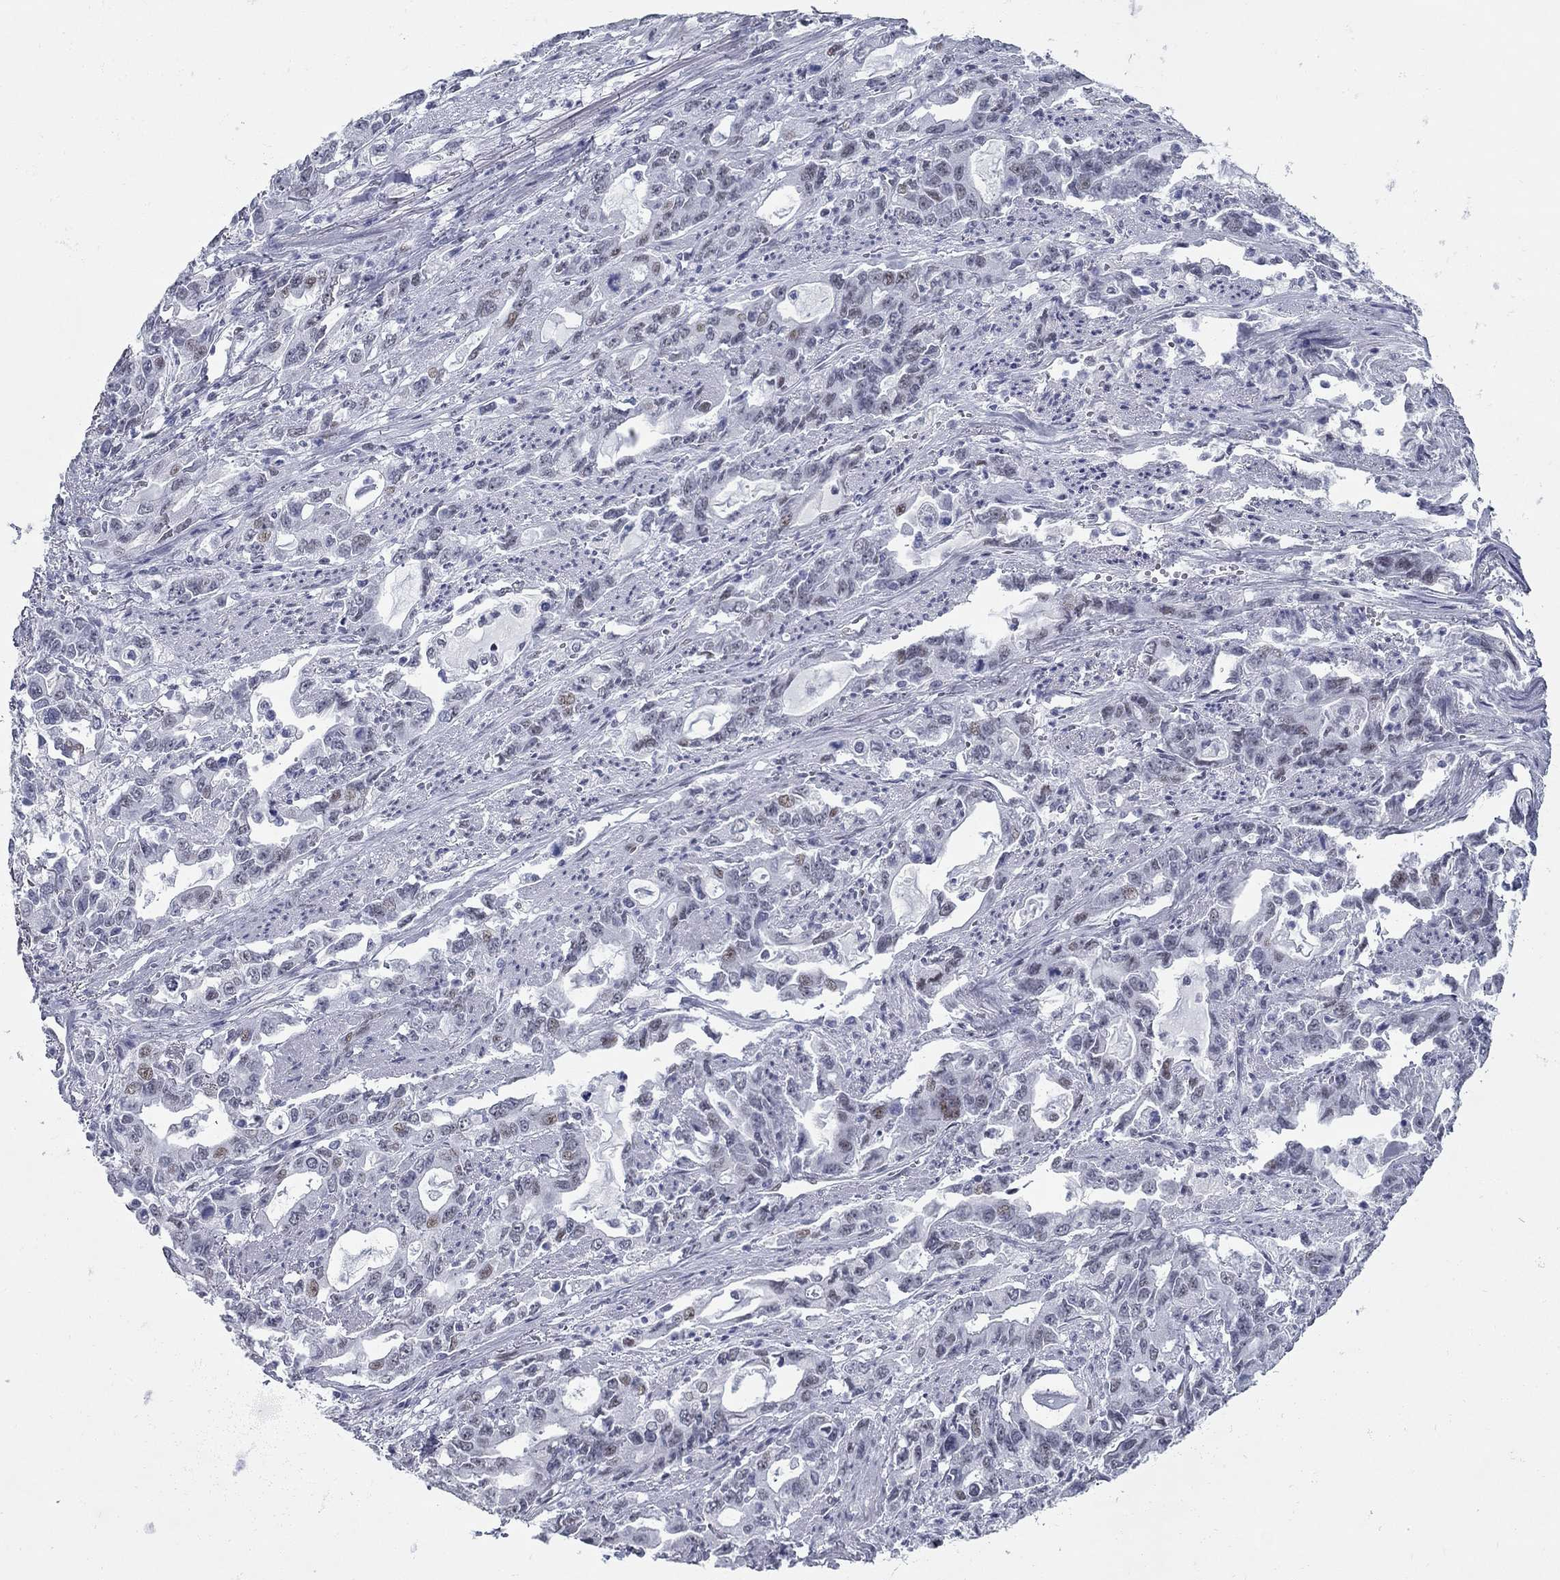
{"staining": {"intensity": "moderate", "quantity": "<25%", "location": "nuclear"}, "tissue": "stomach cancer", "cell_type": "Tumor cells", "image_type": "cancer", "snomed": [{"axis": "morphology", "description": "Adenocarcinoma, NOS"}, {"axis": "topography", "description": "Stomach, upper"}], "caption": "About <25% of tumor cells in stomach cancer (adenocarcinoma) display moderate nuclear protein staining as visualized by brown immunohistochemical staining.", "gene": "ASF1B", "patient": {"sex": "male", "age": 85}}